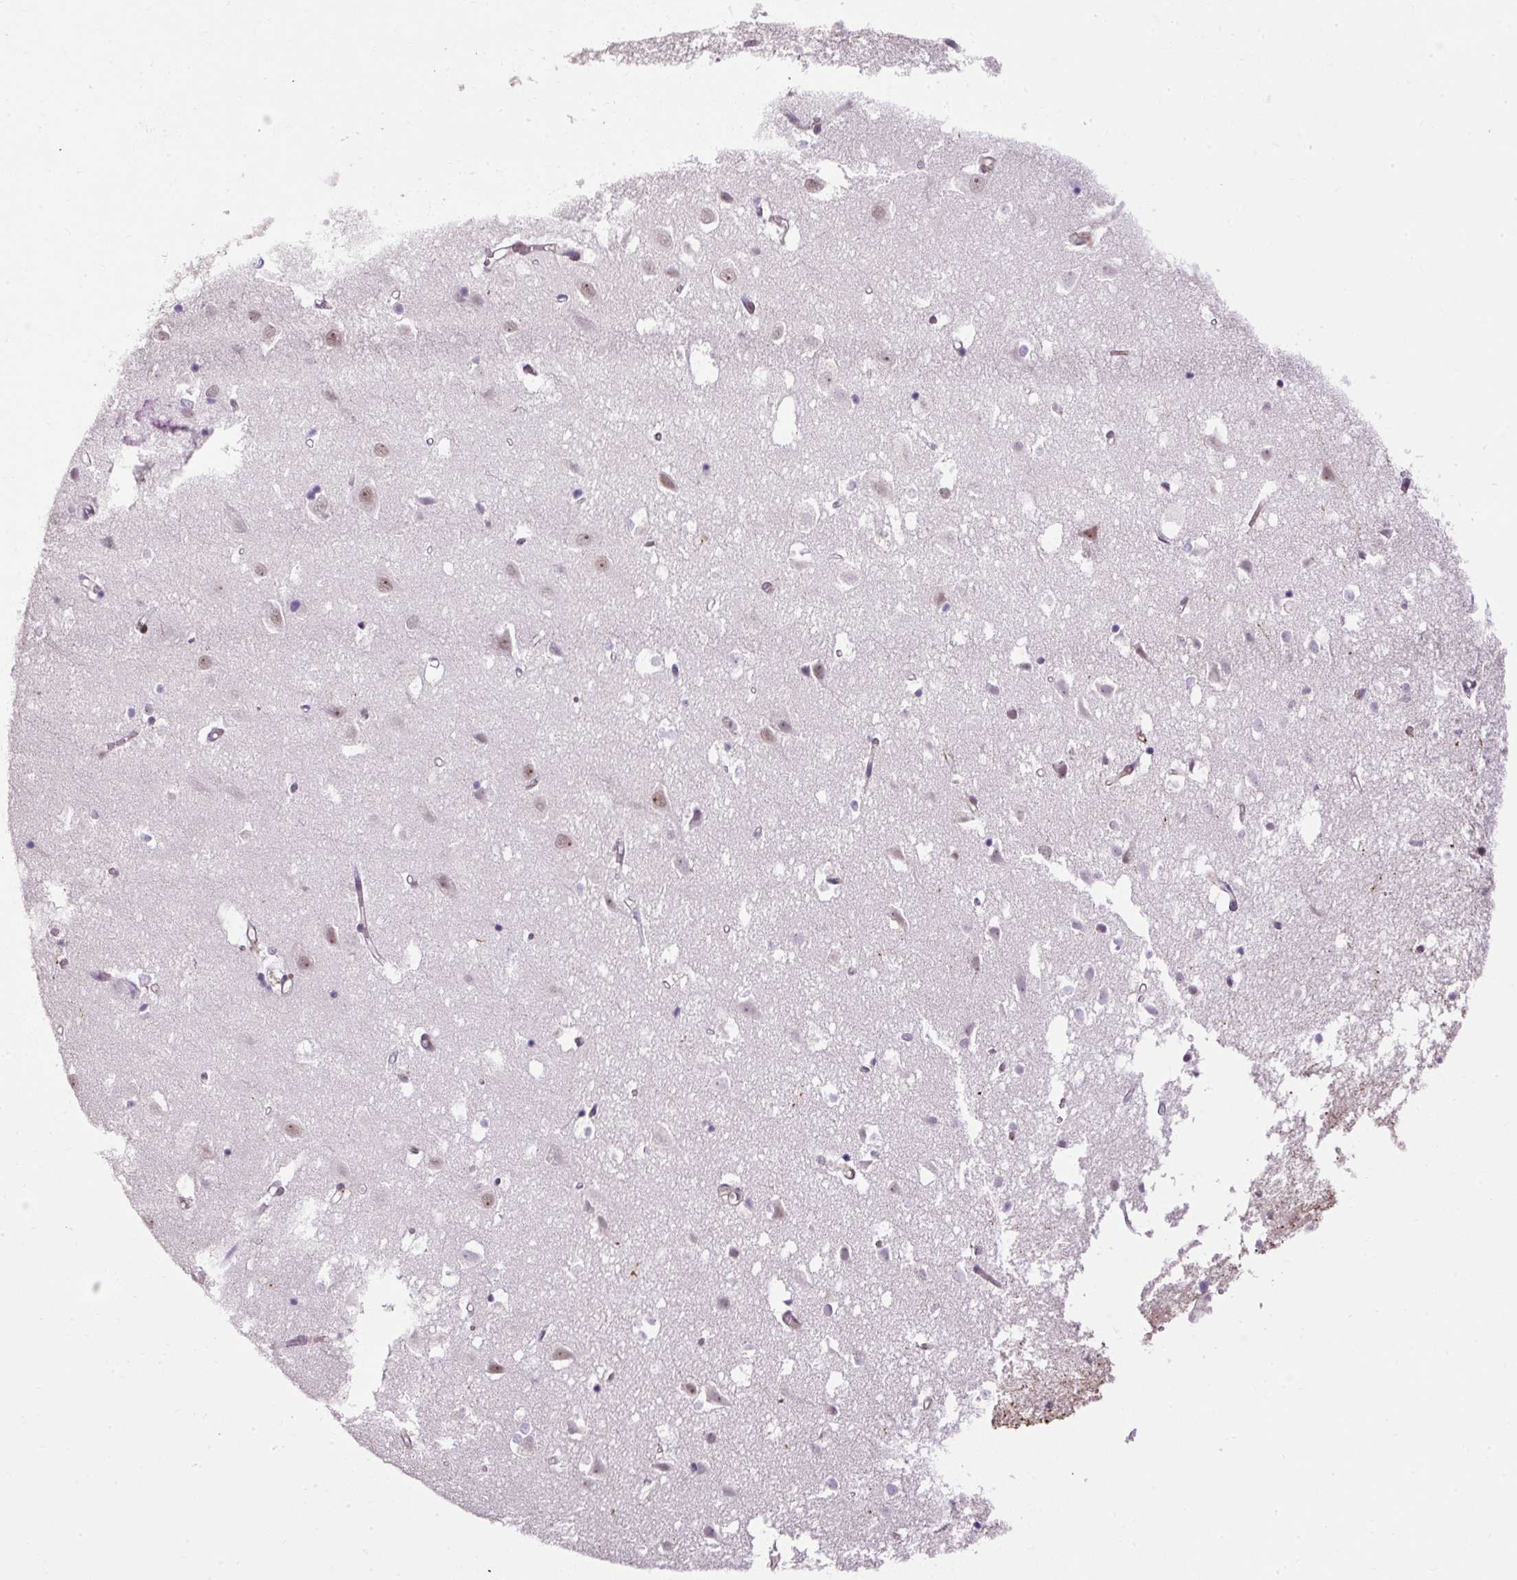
{"staining": {"intensity": "moderate", "quantity": "<25%", "location": "cytoplasmic/membranous,nuclear"}, "tissue": "cerebral cortex", "cell_type": "Endothelial cells", "image_type": "normal", "snomed": [{"axis": "morphology", "description": "Normal tissue, NOS"}, {"axis": "topography", "description": "Cerebral cortex"}], "caption": "This image reveals immunohistochemistry staining of benign cerebral cortex, with low moderate cytoplasmic/membranous,nuclear positivity in approximately <25% of endothelial cells.", "gene": "ARHGEF18", "patient": {"sex": "male", "age": 70}}